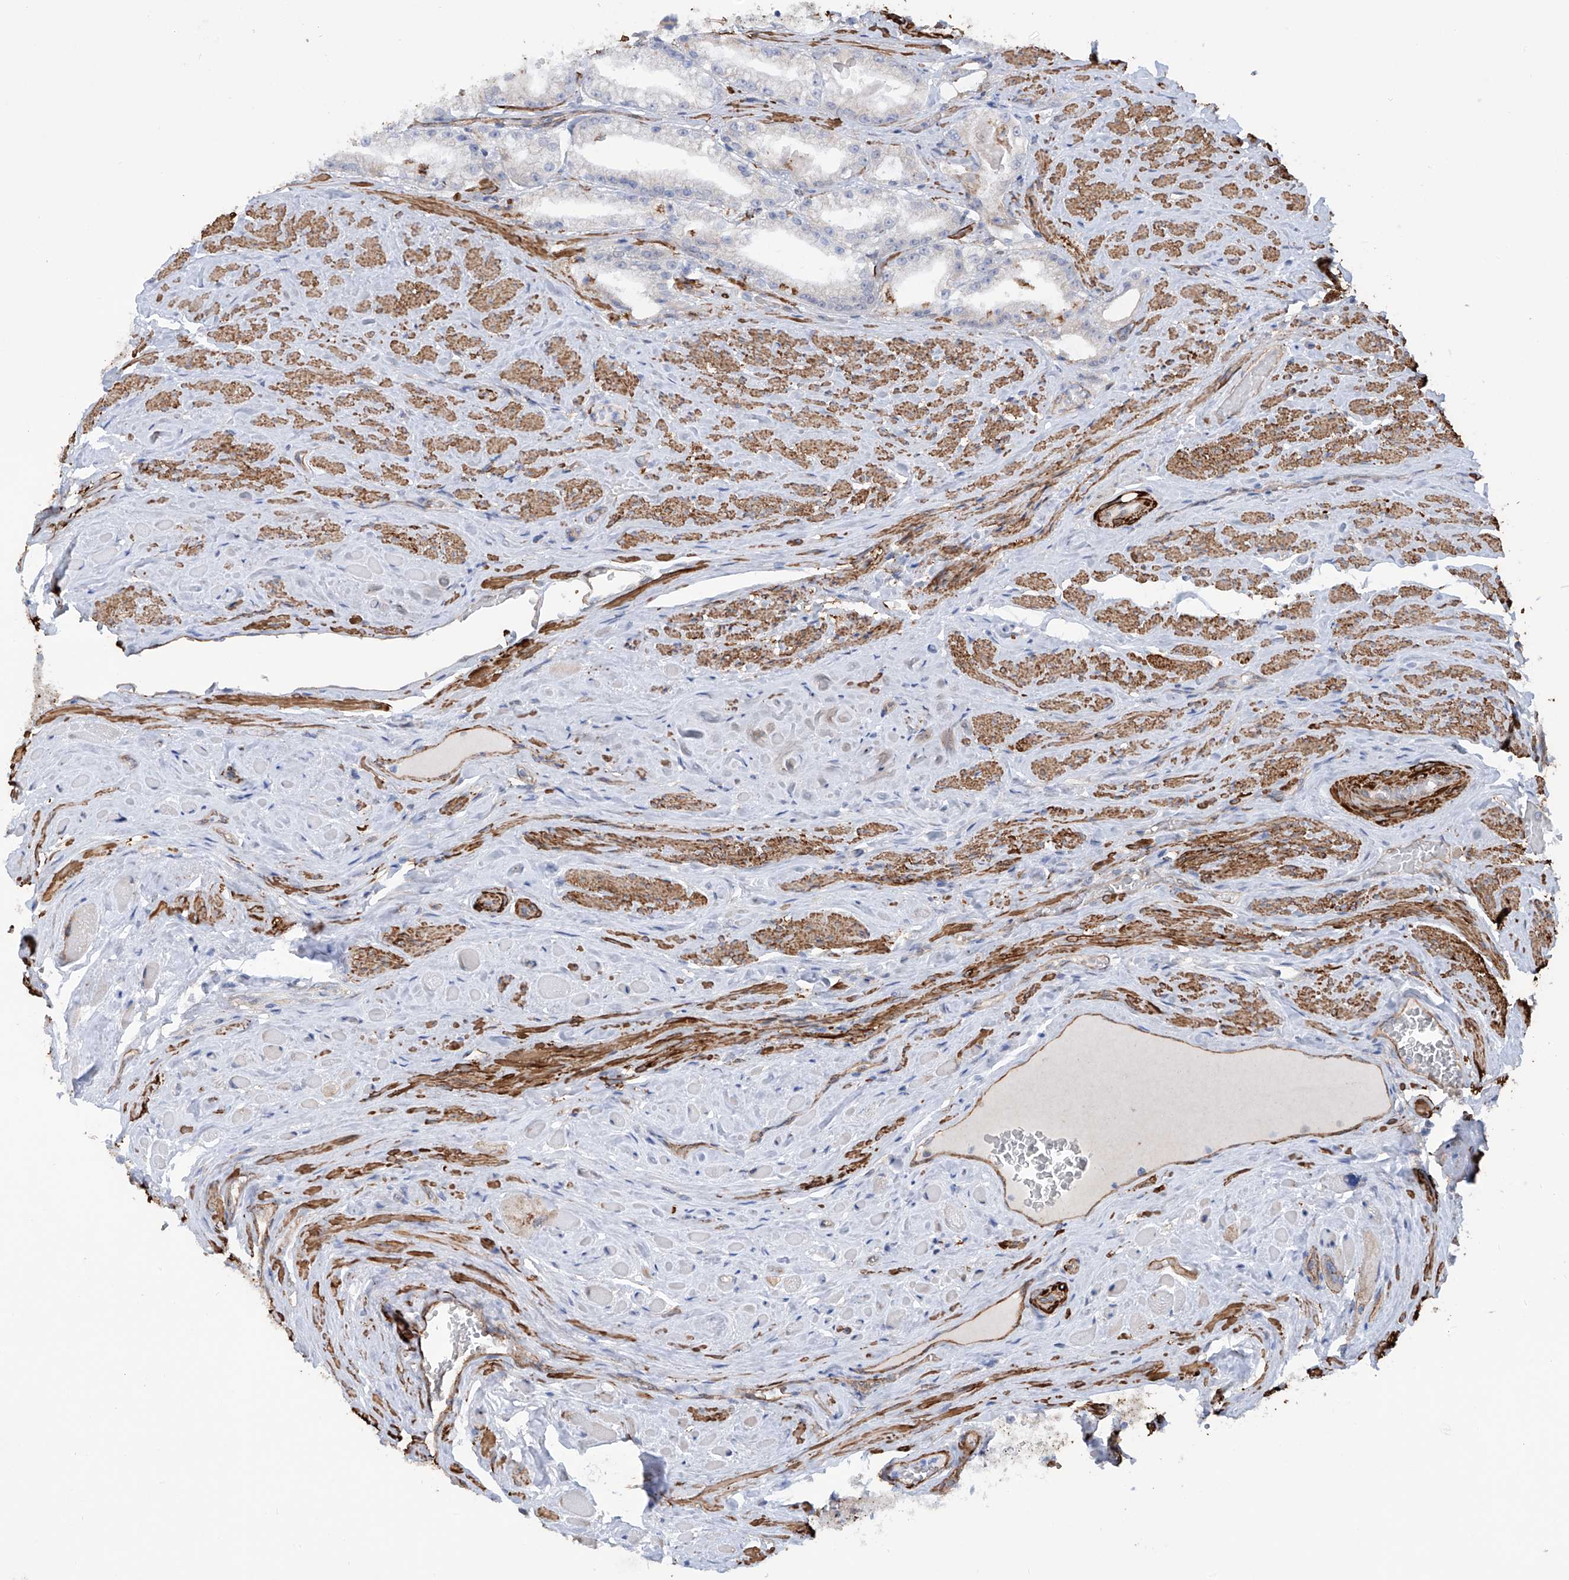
{"staining": {"intensity": "negative", "quantity": "none", "location": "none"}, "tissue": "prostate cancer", "cell_type": "Tumor cells", "image_type": "cancer", "snomed": [{"axis": "morphology", "description": "Adenocarcinoma, High grade"}, {"axis": "topography", "description": "Prostate"}], "caption": "A high-resolution histopathology image shows immunohistochemistry (IHC) staining of prostate cancer, which displays no significant expression in tumor cells. (DAB IHC with hematoxylin counter stain).", "gene": "ZNF490", "patient": {"sex": "male", "age": 64}}